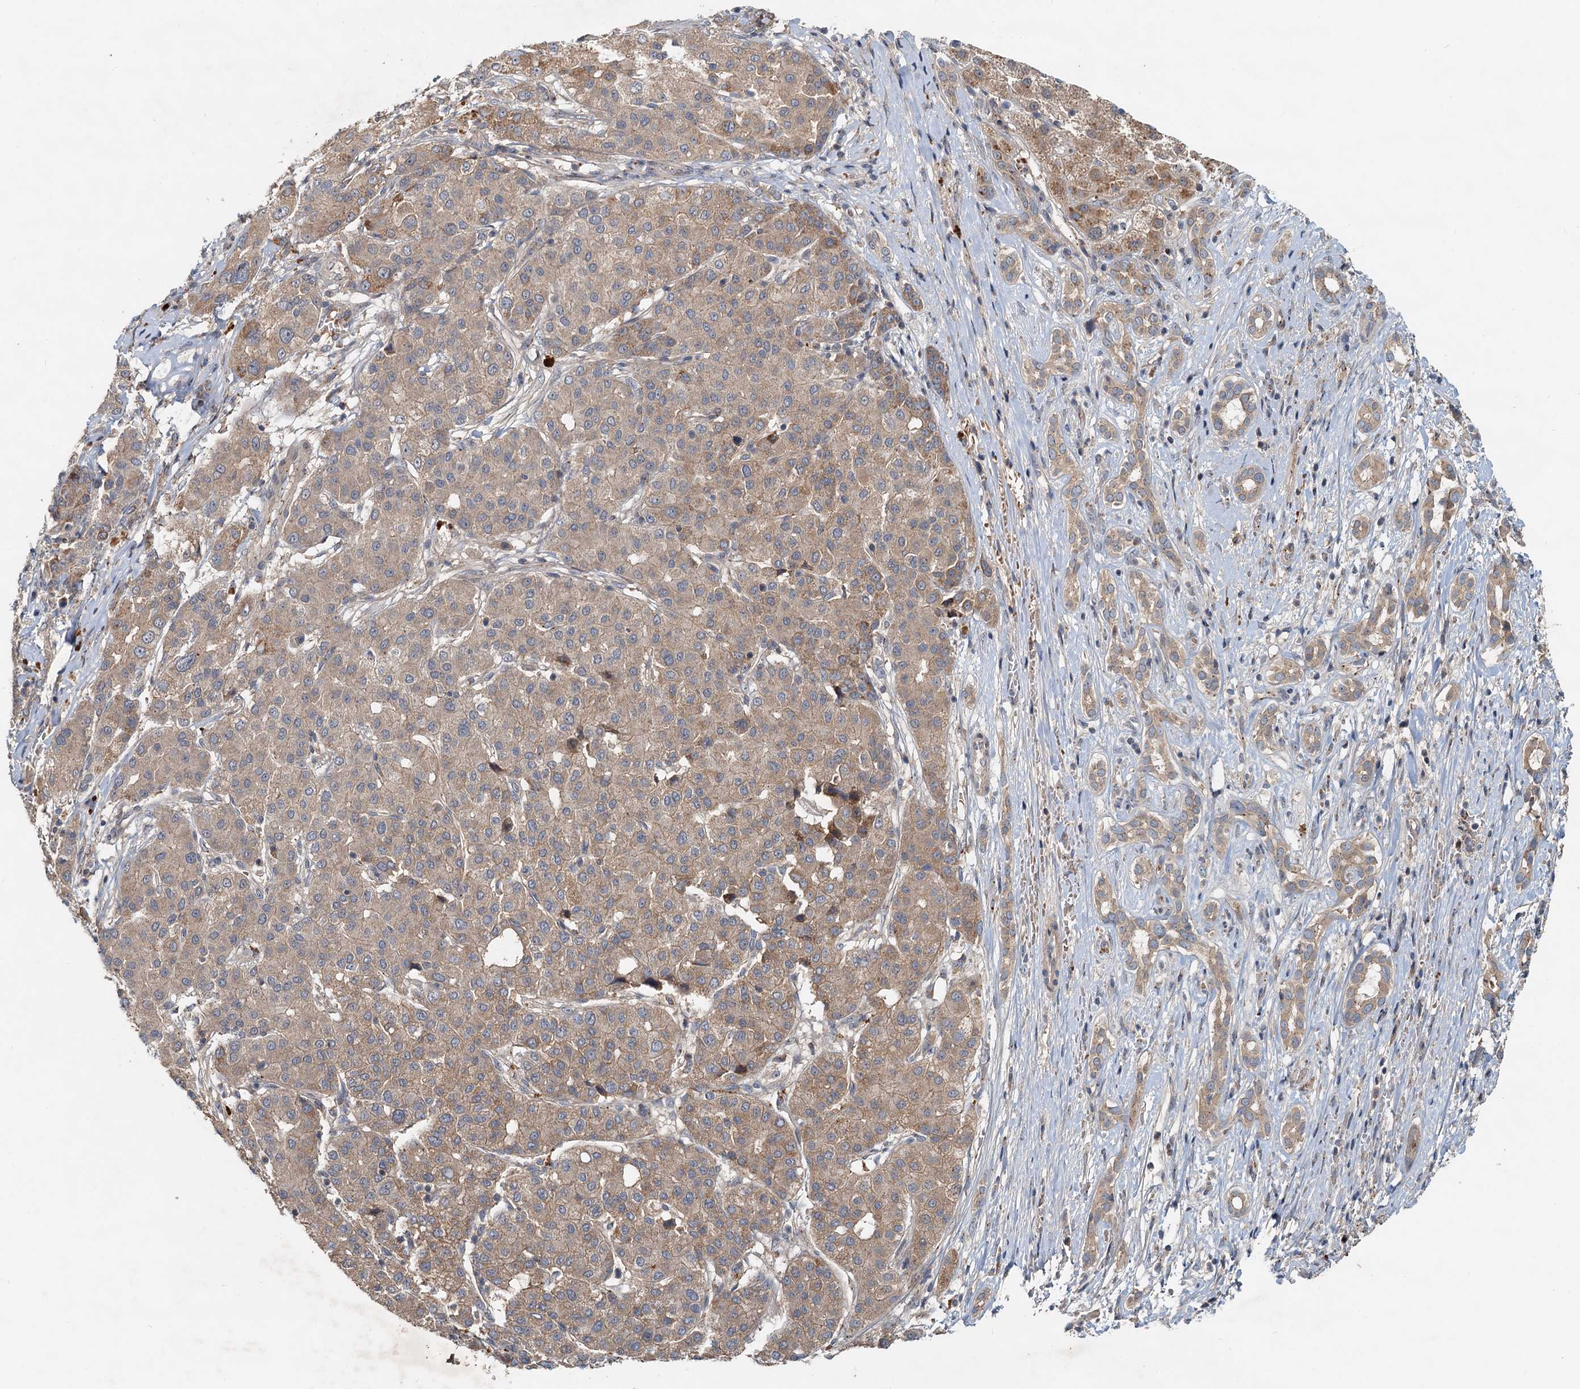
{"staining": {"intensity": "weak", "quantity": ">75%", "location": "cytoplasmic/membranous"}, "tissue": "liver cancer", "cell_type": "Tumor cells", "image_type": "cancer", "snomed": [{"axis": "morphology", "description": "Carcinoma, Hepatocellular, NOS"}, {"axis": "topography", "description": "Liver"}], "caption": "Hepatocellular carcinoma (liver) stained with DAB (3,3'-diaminobenzidine) IHC displays low levels of weak cytoplasmic/membranous positivity in approximately >75% of tumor cells. (Stains: DAB in brown, nuclei in blue, Microscopy: brightfield microscopy at high magnification).", "gene": "CEP68", "patient": {"sex": "male", "age": 65}}